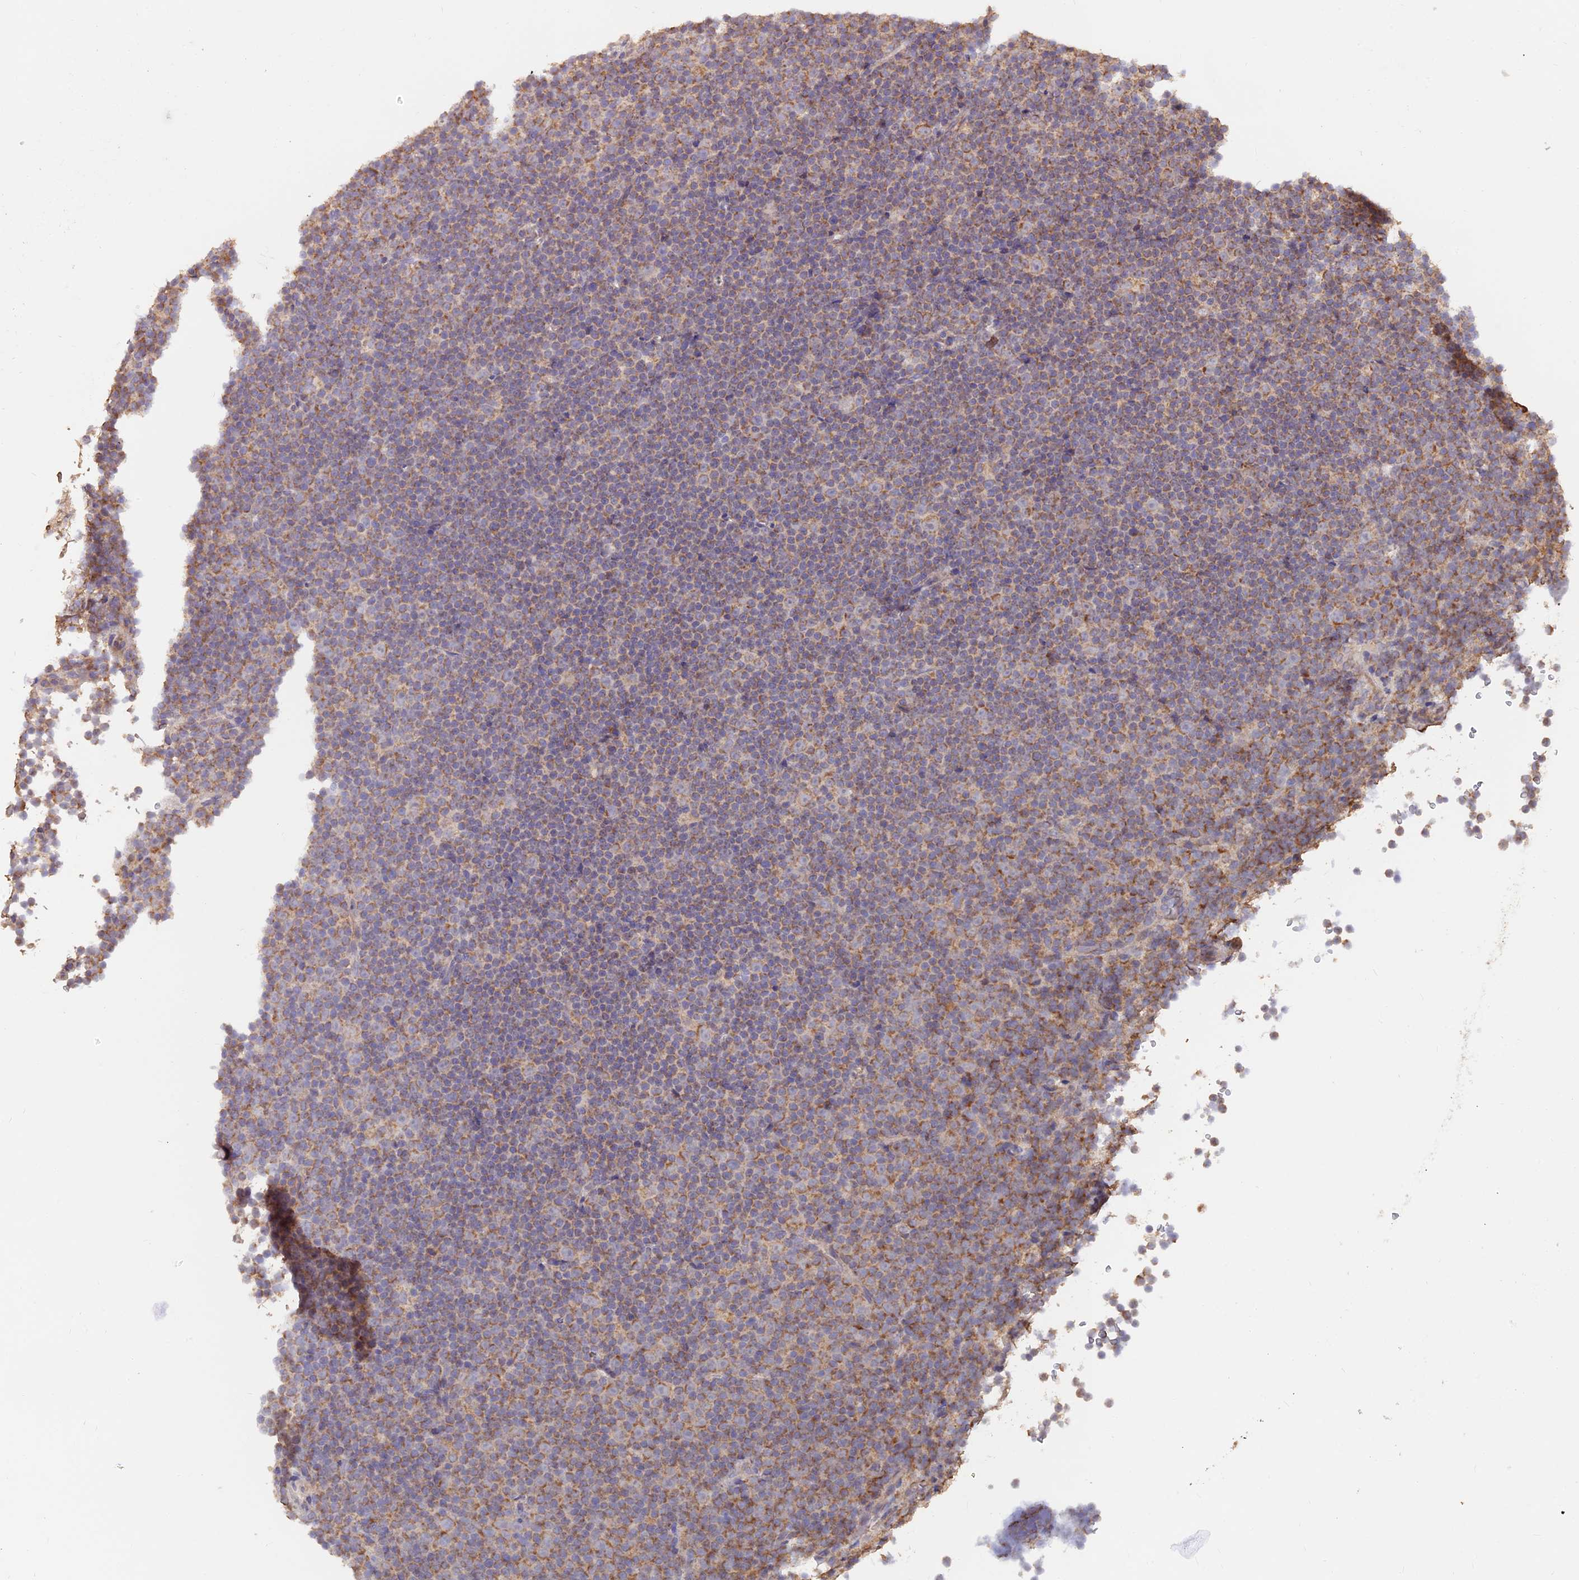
{"staining": {"intensity": "moderate", "quantity": "25%-75%", "location": "cytoplasmic/membranous"}, "tissue": "lymphoma", "cell_type": "Tumor cells", "image_type": "cancer", "snomed": [{"axis": "morphology", "description": "Malignant lymphoma, non-Hodgkin's type, Low grade"}, {"axis": "topography", "description": "Lymph node"}], "caption": "Moderate cytoplasmic/membranous positivity is seen in approximately 25%-75% of tumor cells in malignant lymphoma, non-Hodgkin's type (low-grade).", "gene": "IFT22", "patient": {"sex": "female", "age": 67}}